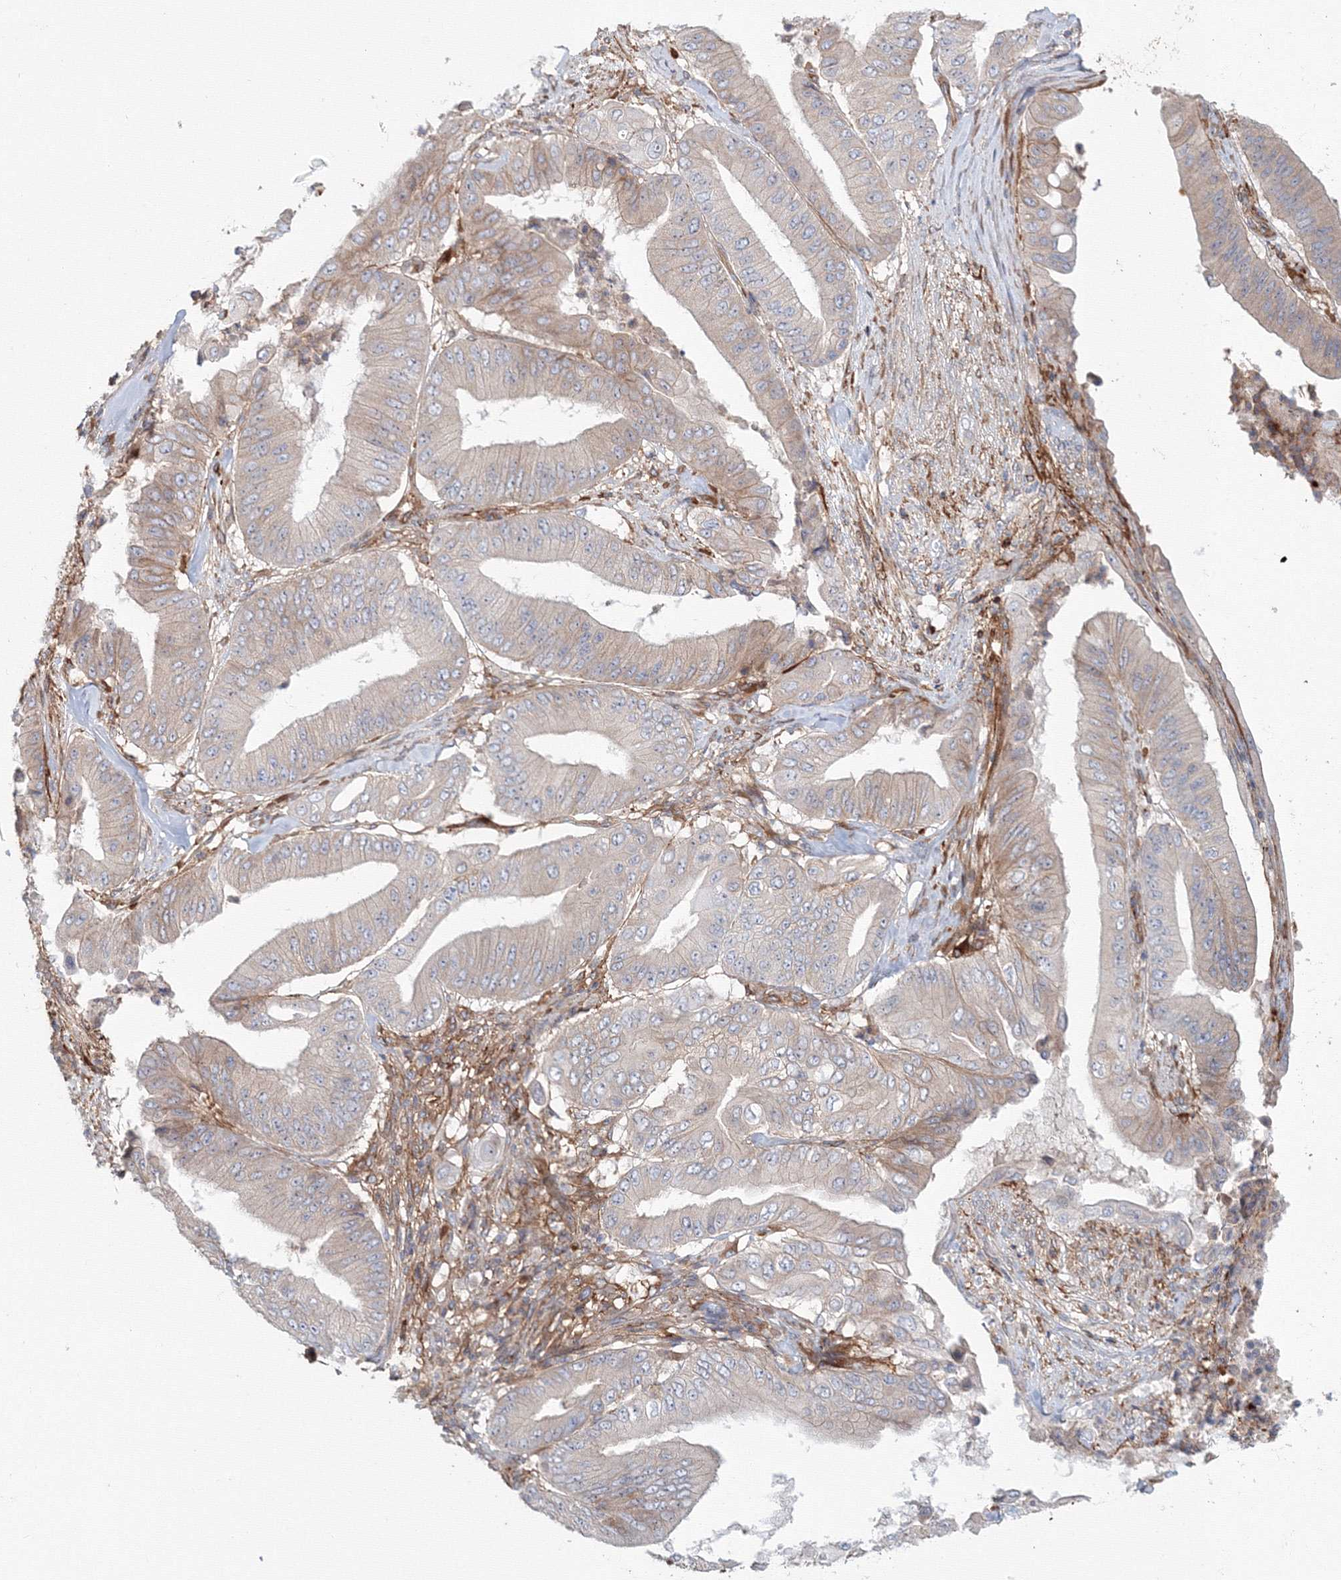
{"staining": {"intensity": "negative", "quantity": "none", "location": "none"}, "tissue": "pancreatic cancer", "cell_type": "Tumor cells", "image_type": "cancer", "snomed": [{"axis": "morphology", "description": "Adenocarcinoma, NOS"}, {"axis": "topography", "description": "Pancreas"}], "caption": "This is an immunohistochemistry (IHC) histopathology image of adenocarcinoma (pancreatic). There is no positivity in tumor cells.", "gene": "SH3PXD2A", "patient": {"sex": "female", "age": 77}}